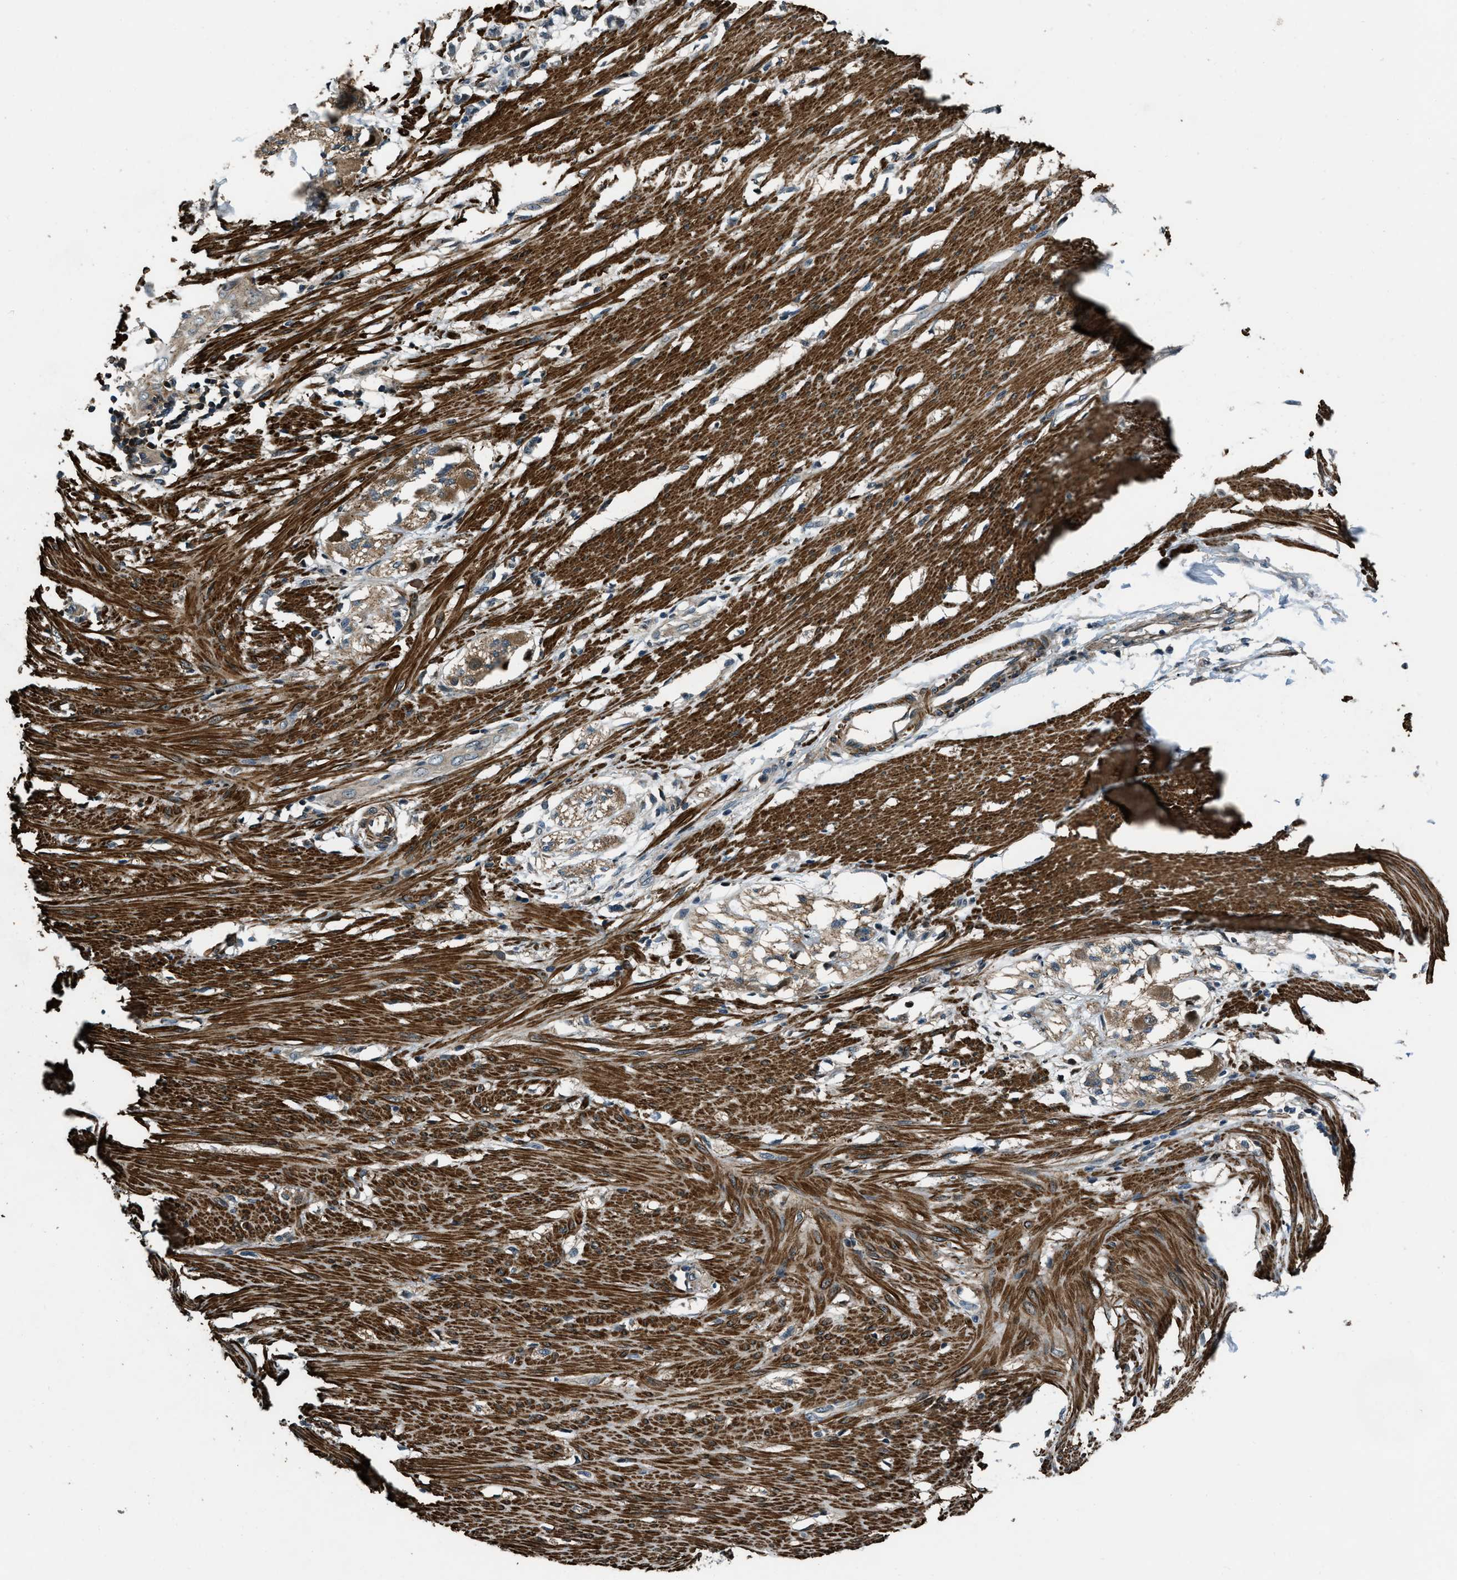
{"staining": {"intensity": "strong", "quantity": ">75%", "location": "cytoplasmic/membranous"}, "tissue": "smooth muscle", "cell_type": "Smooth muscle cells", "image_type": "normal", "snomed": [{"axis": "morphology", "description": "Normal tissue, NOS"}, {"axis": "morphology", "description": "Adenocarcinoma, NOS"}, {"axis": "topography", "description": "Smooth muscle"}, {"axis": "topography", "description": "Colon"}], "caption": "A high amount of strong cytoplasmic/membranous expression is seen in about >75% of smooth muscle cells in benign smooth muscle.", "gene": "NUDCD3", "patient": {"sex": "male", "age": 14}}